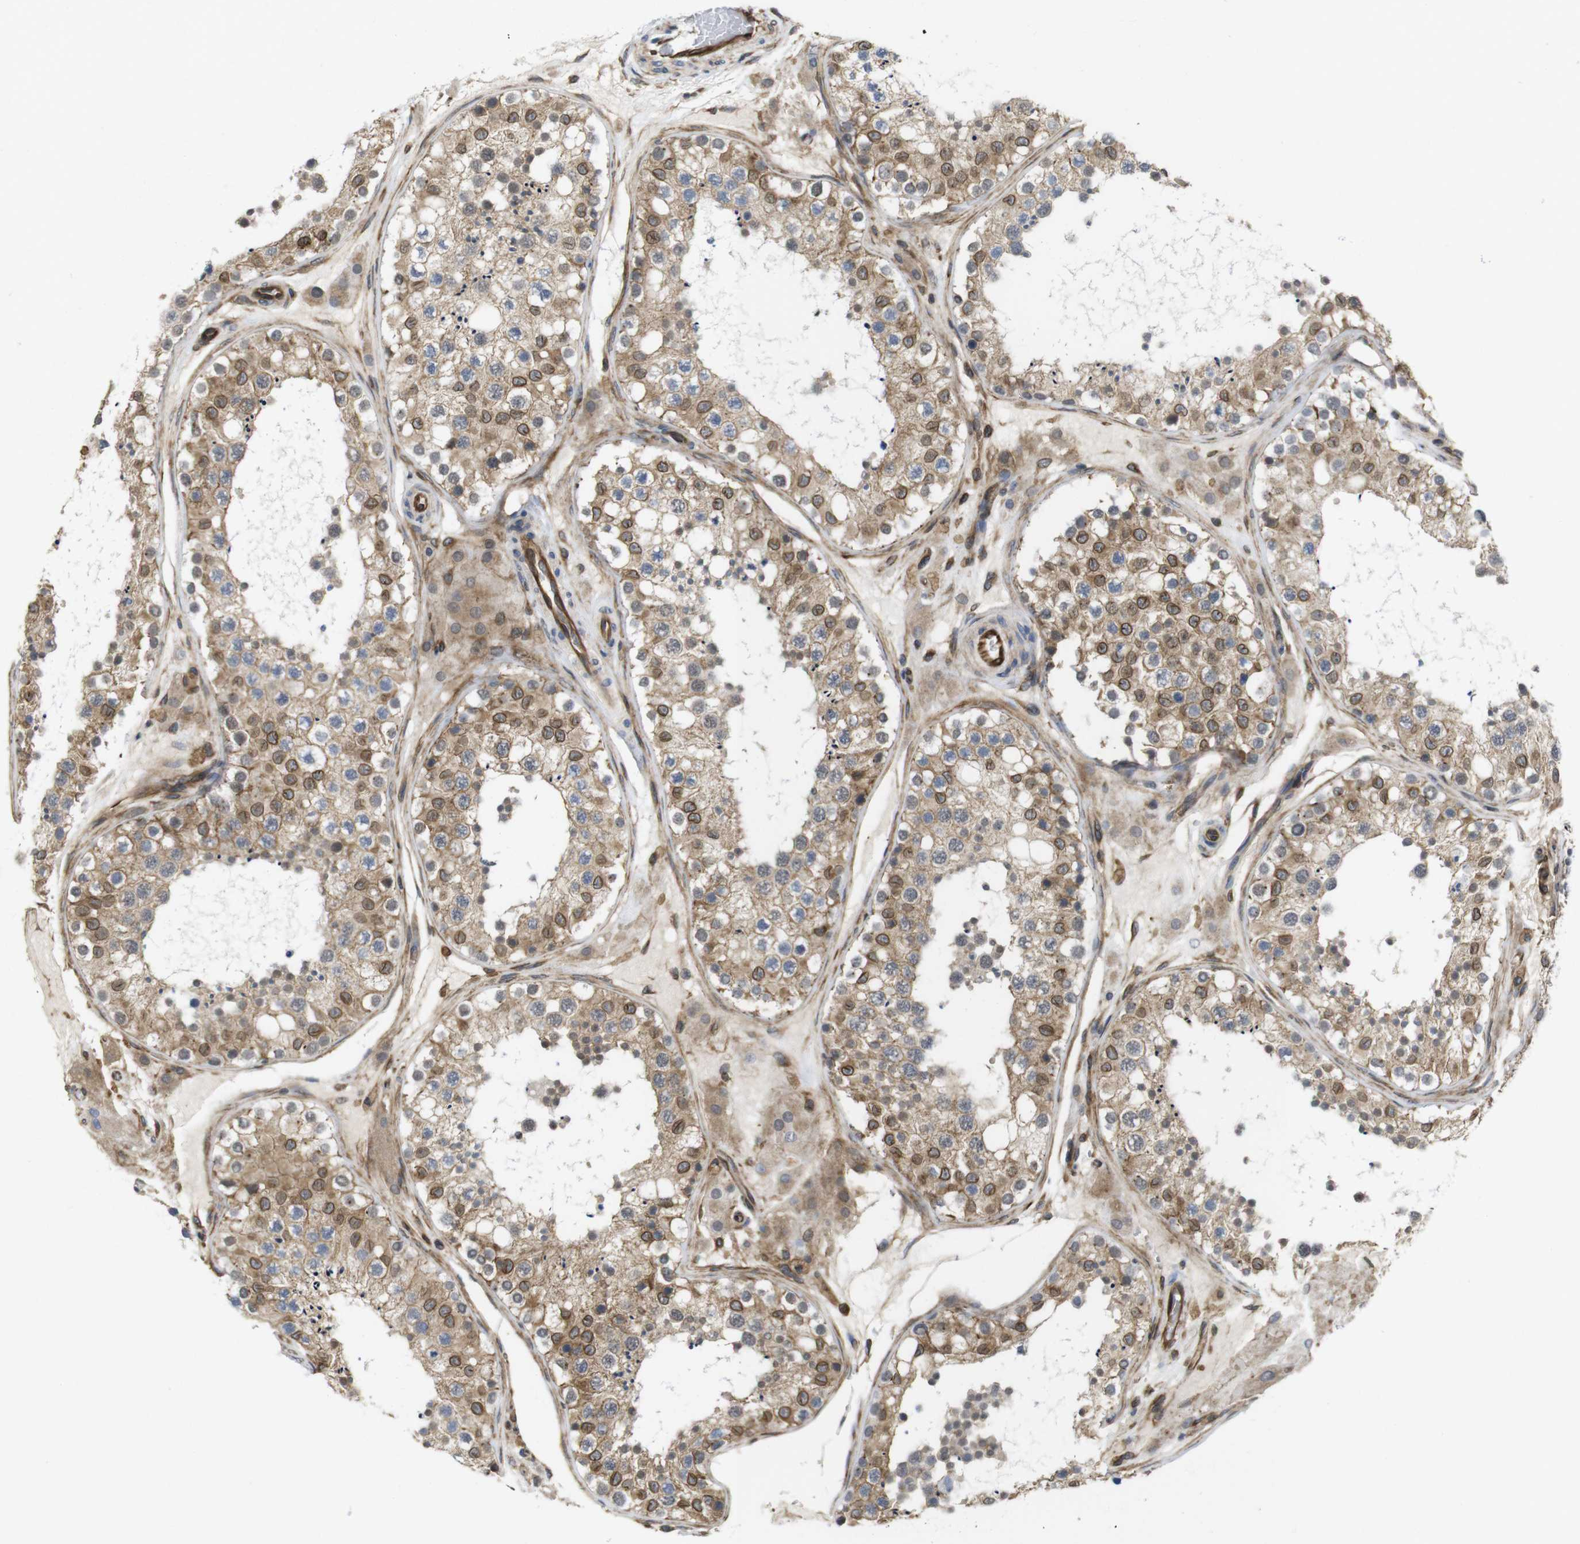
{"staining": {"intensity": "moderate", "quantity": ">75%", "location": "cytoplasmic/membranous,nuclear"}, "tissue": "testis", "cell_type": "Cells in seminiferous ducts", "image_type": "normal", "snomed": [{"axis": "morphology", "description": "Normal tissue, NOS"}, {"axis": "topography", "description": "Testis"}], "caption": "Human testis stained with a brown dye reveals moderate cytoplasmic/membranous,nuclear positive staining in approximately >75% of cells in seminiferous ducts.", "gene": "ZDHHC5", "patient": {"sex": "male", "age": 26}}